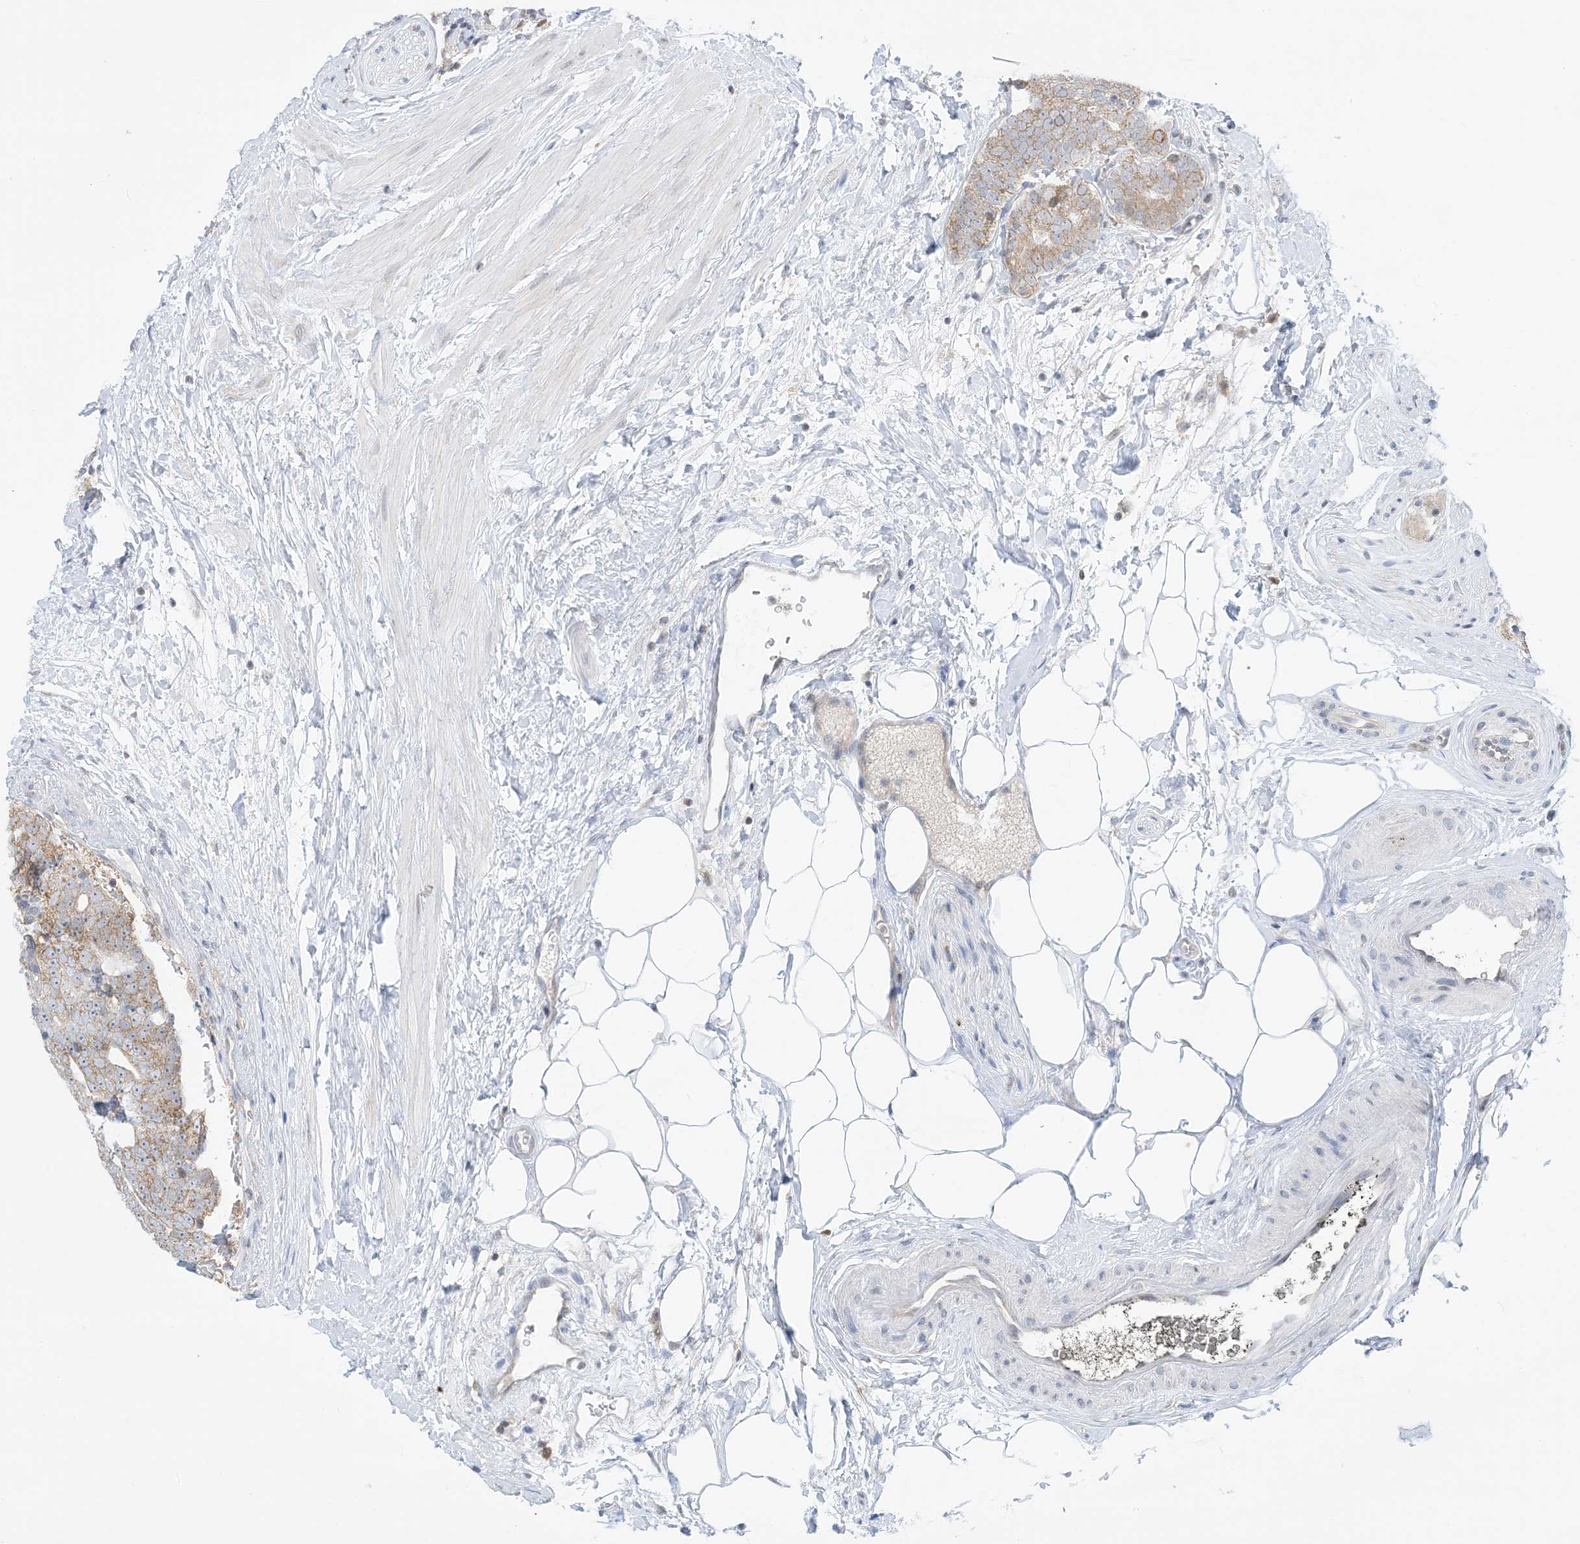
{"staining": {"intensity": "weak", "quantity": ">75%", "location": "cytoplasmic/membranous"}, "tissue": "prostate cancer", "cell_type": "Tumor cells", "image_type": "cancer", "snomed": [{"axis": "morphology", "description": "Adenocarcinoma, High grade"}, {"axis": "topography", "description": "Prostate"}], "caption": "Prostate cancer (adenocarcinoma (high-grade)) tissue displays weak cytoplasmic/membranous staining in about >75% of tumor cells The staining is performed using DAB brown chromogen to label protein expression. The nuclei are counter-stained blue using hematoxylin.", "gene": "CASP4", "patient": {"sex": "male", "age": 56}}